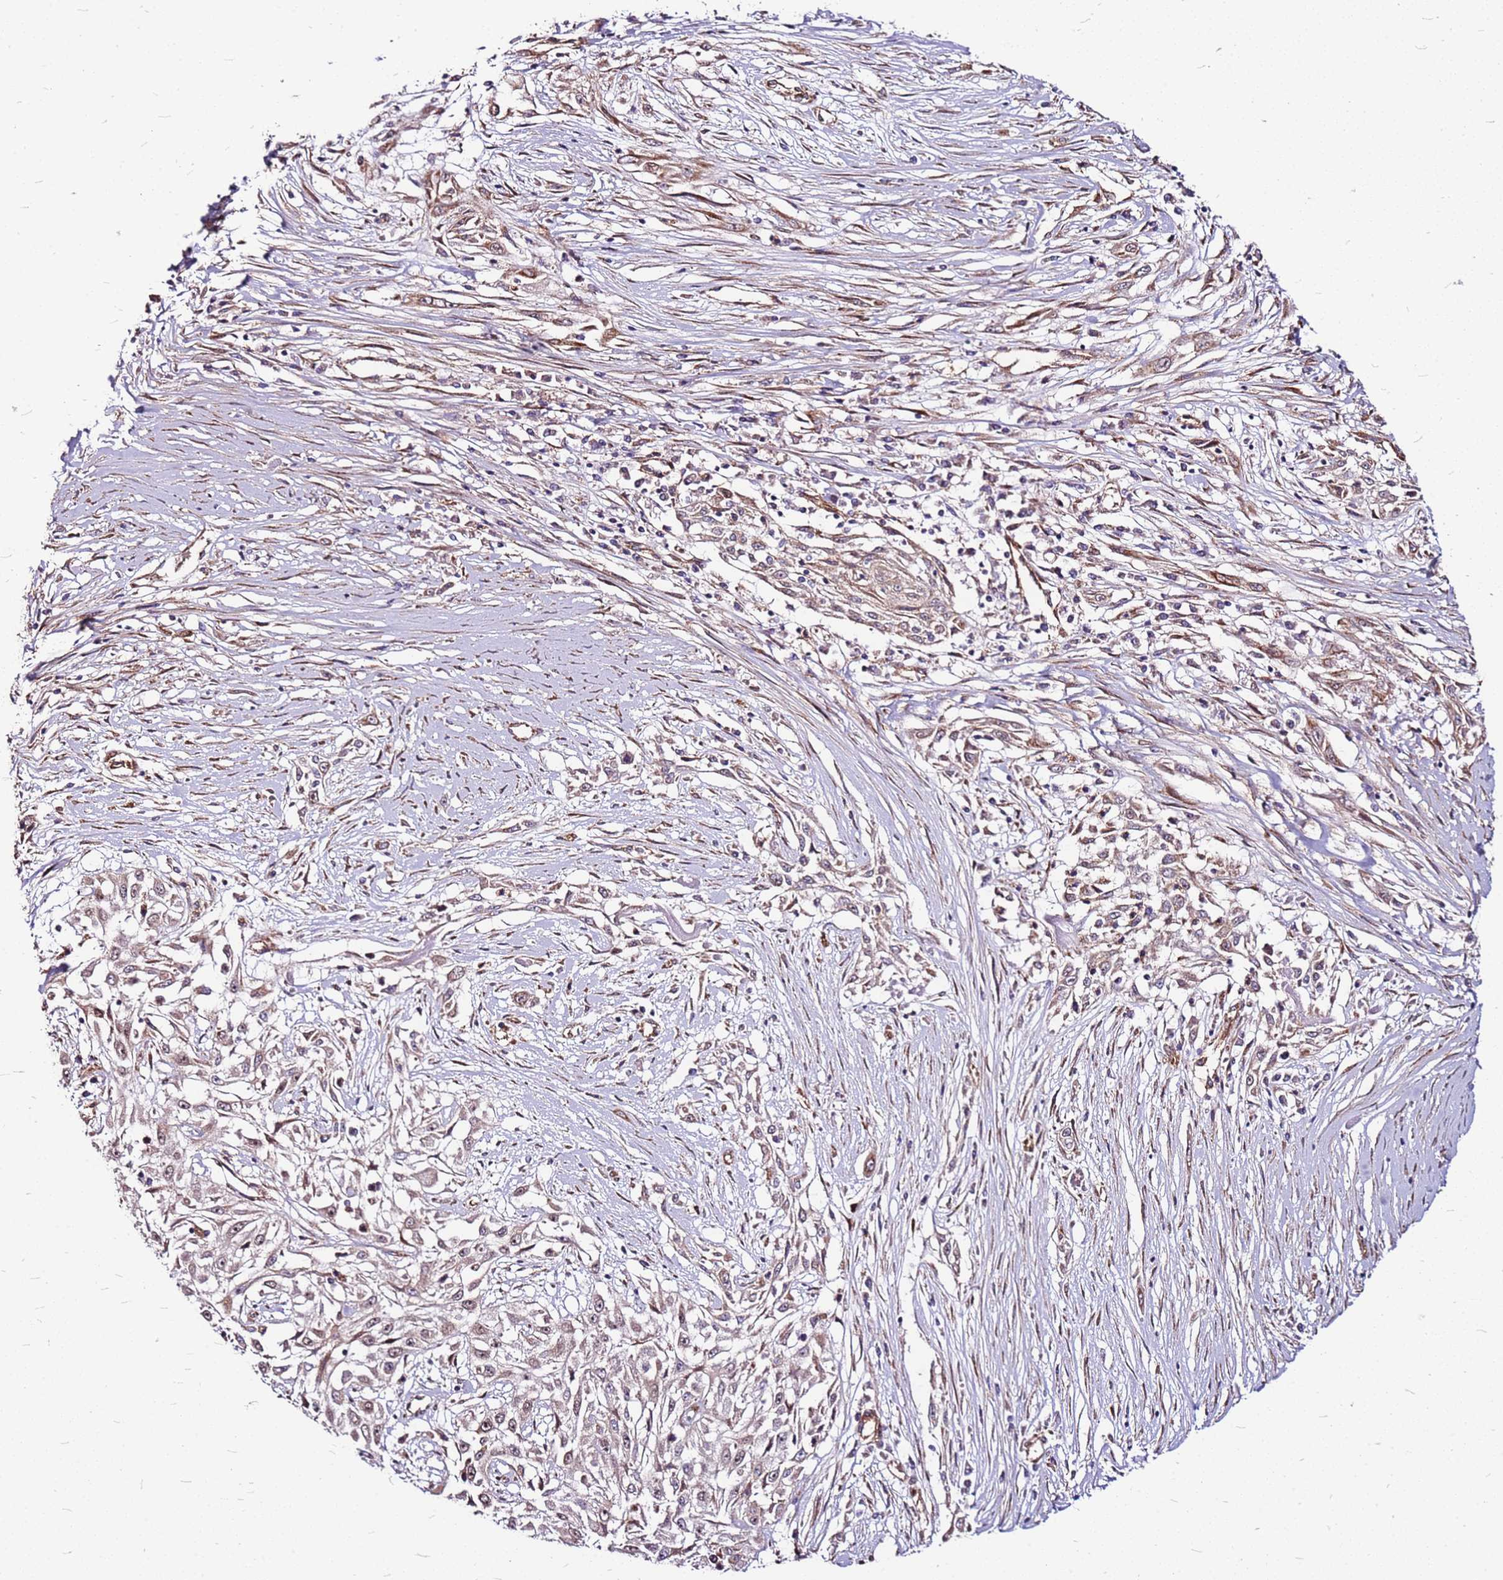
{"staining": {"intensity": "weak", "quantity": "25%-75%", "location": "cytoplasmic/membranous"}, "tissue": "skin cancer", "cell_type": "Tumor cells", "image_type": "cancer", "snomed": [{"axis": "morphology", "description": "Squamous cell carcinoma, NOS"}, {"axis": "morphology", "description": "Squamous cell carcinoma, metastatic, NOS"}, {"axis": "topography", "description": "Skin"}, {"axis": "topography", "description": "Lymph node"}], "caption": "Immunohistochemistry (IHC) photomicrograph of human skin cancer (metastatic squamous cell carcinoma) stained for a protein (brown), which reveals low levels of weak cytoplasmic/membranous expression in approximately 25%-75% of tumor cells.", "gene": "TOPAZ1", "patient": {"sex": "male", "age": 75}}